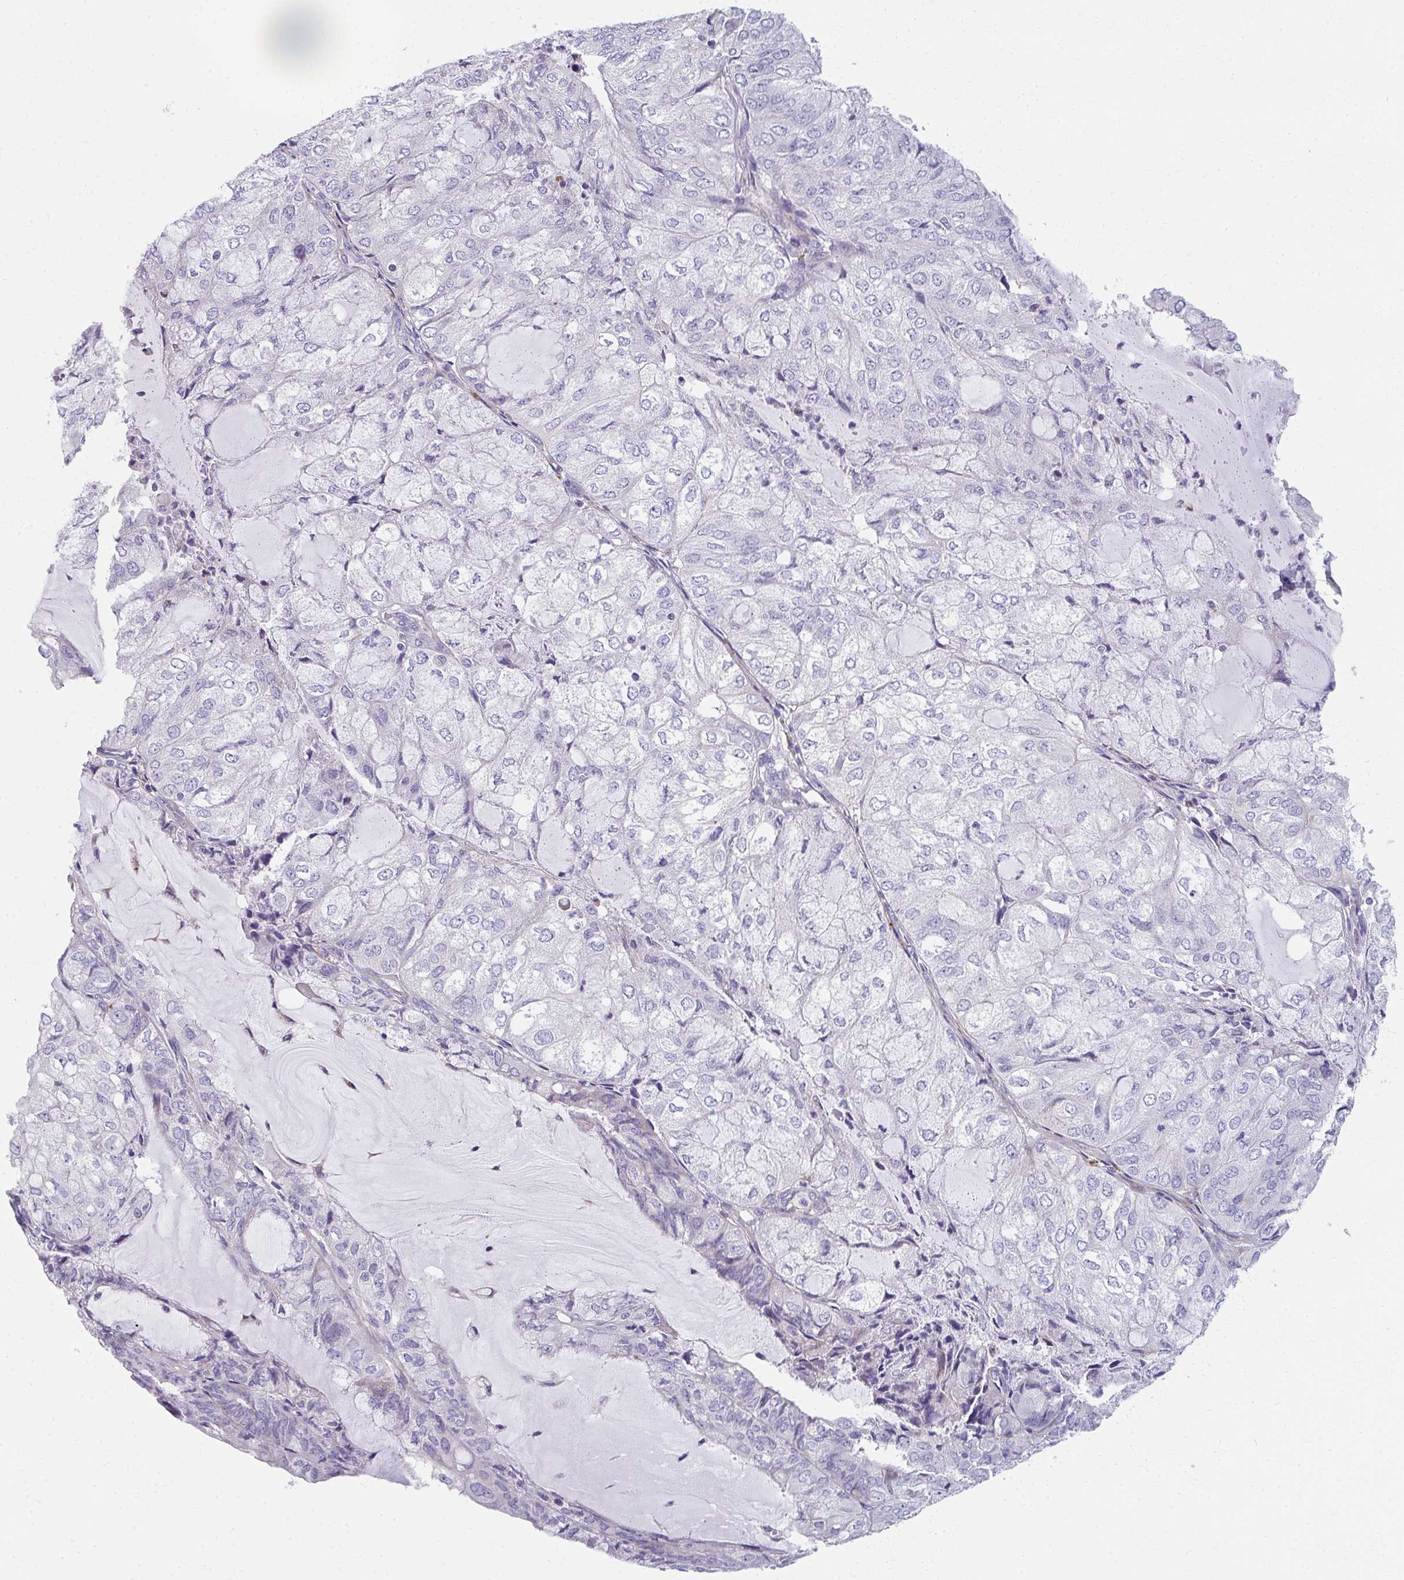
{"staining": {"intensity": "negative", "quantity": "none", "location": "none"}, "tissue": "endometrial cancer", "cell_type": "Tumor cells", "image_type": "cancer", "snomed": [{"axis": "morphology", "description": "Adenocarcinoma, NOS"}, {"axis": "topography", "description": "Endometrium"}], "caption": "IHC of human endometrial adenocarcinoma exhibits no expression in tumor cells.", "gene": "EIF1AD", "patient": {"sex": "female", "age": 81}}